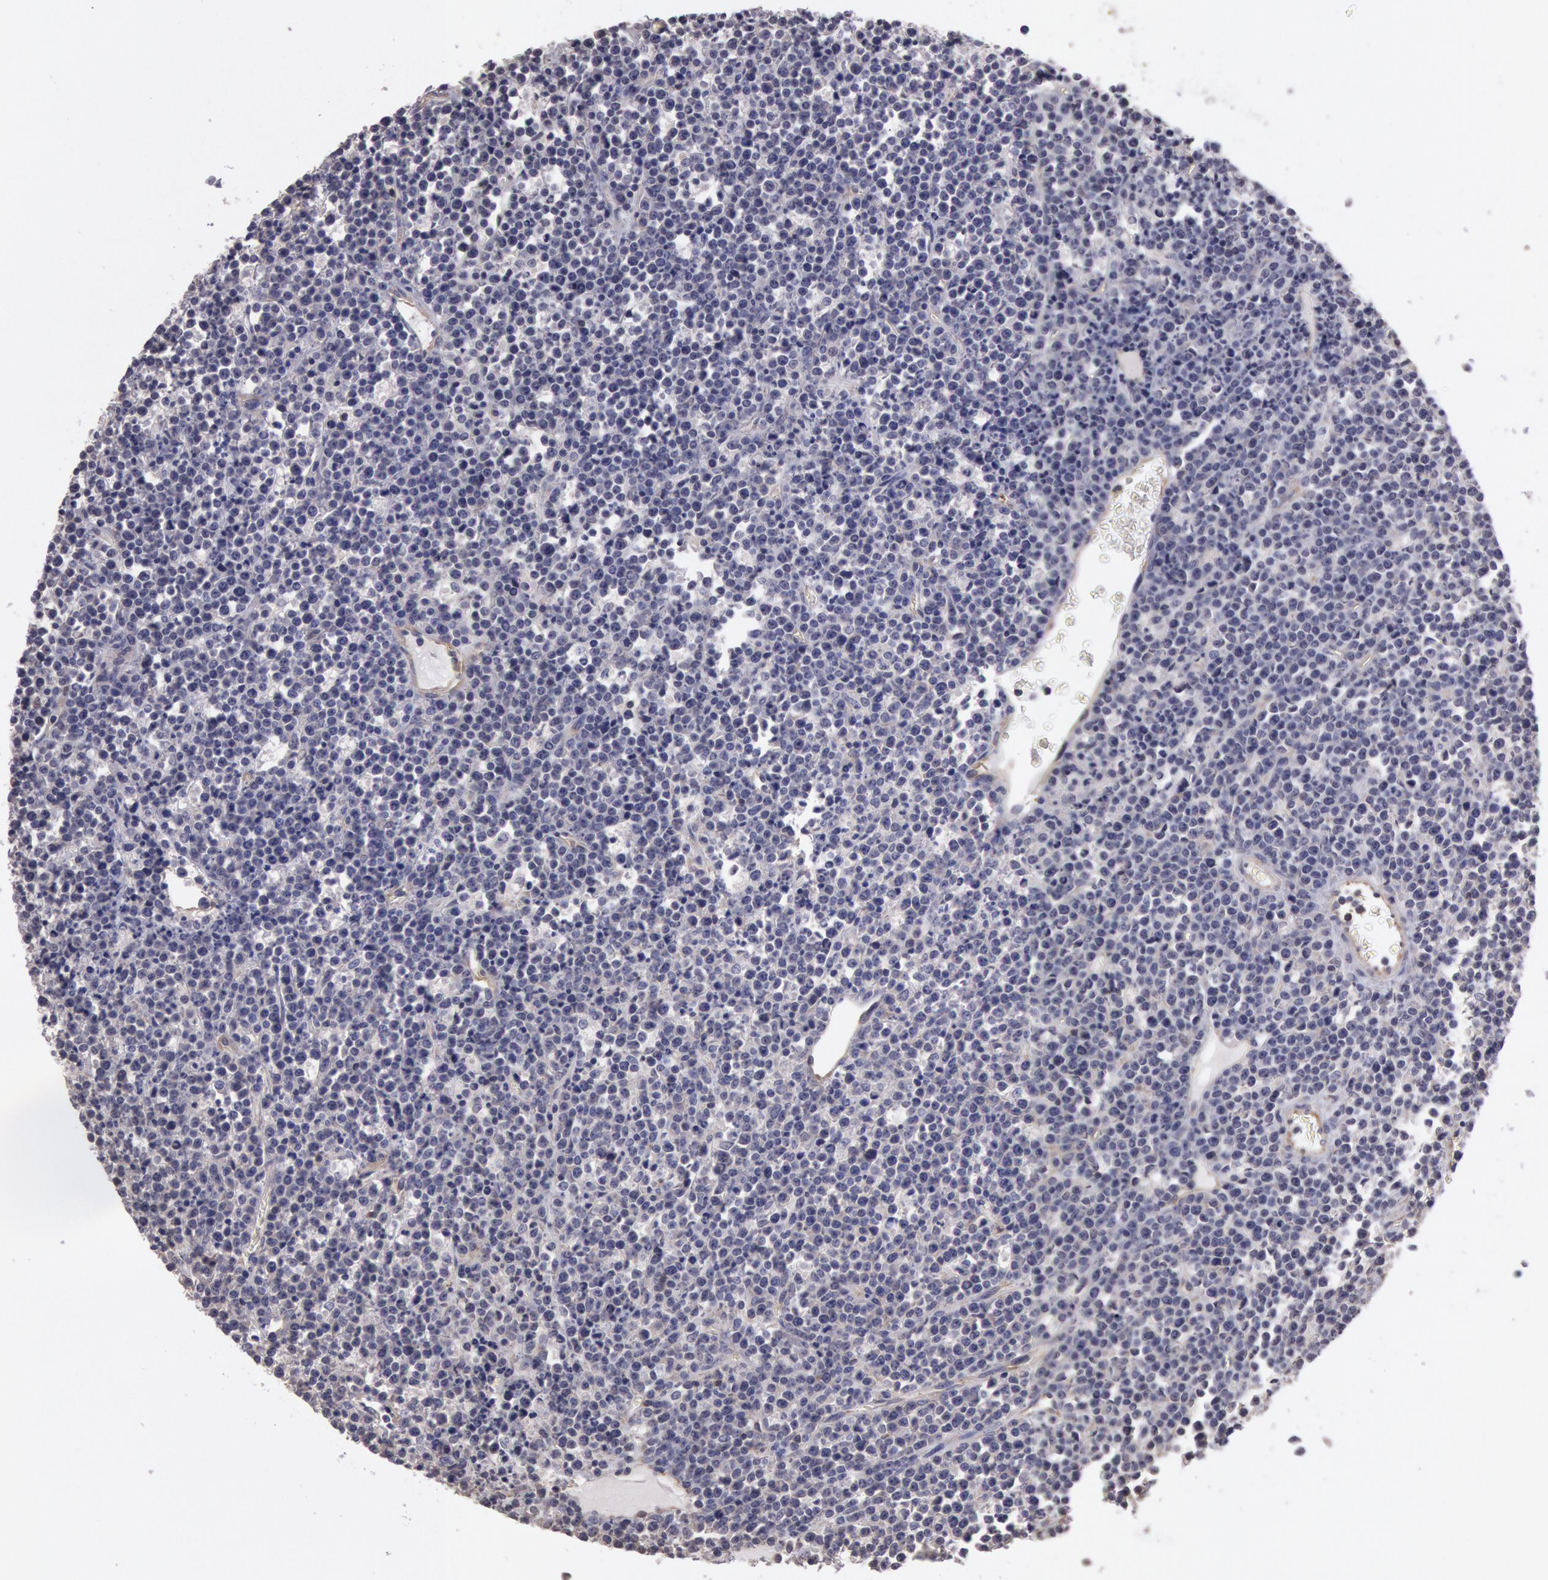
{"staining": {"intensity": "negative", "quantity": "none", "location": "none"}, "tissue": "lymphoma", "cell_type": "Tumor cells", "image_type": "cancer", "snomed": [{"axis": "morphology", "description": "Malignant lymphoma, non-Hodgkin's type, High grade"}, {"axis": "topography", "description": "Ovary"}], "caption": "Human lymphoma stained for a protein using IHC exhibits no expression in tumor cells.", "gene": "NMT2", "patient": {"sex": "female", "age": 56}}